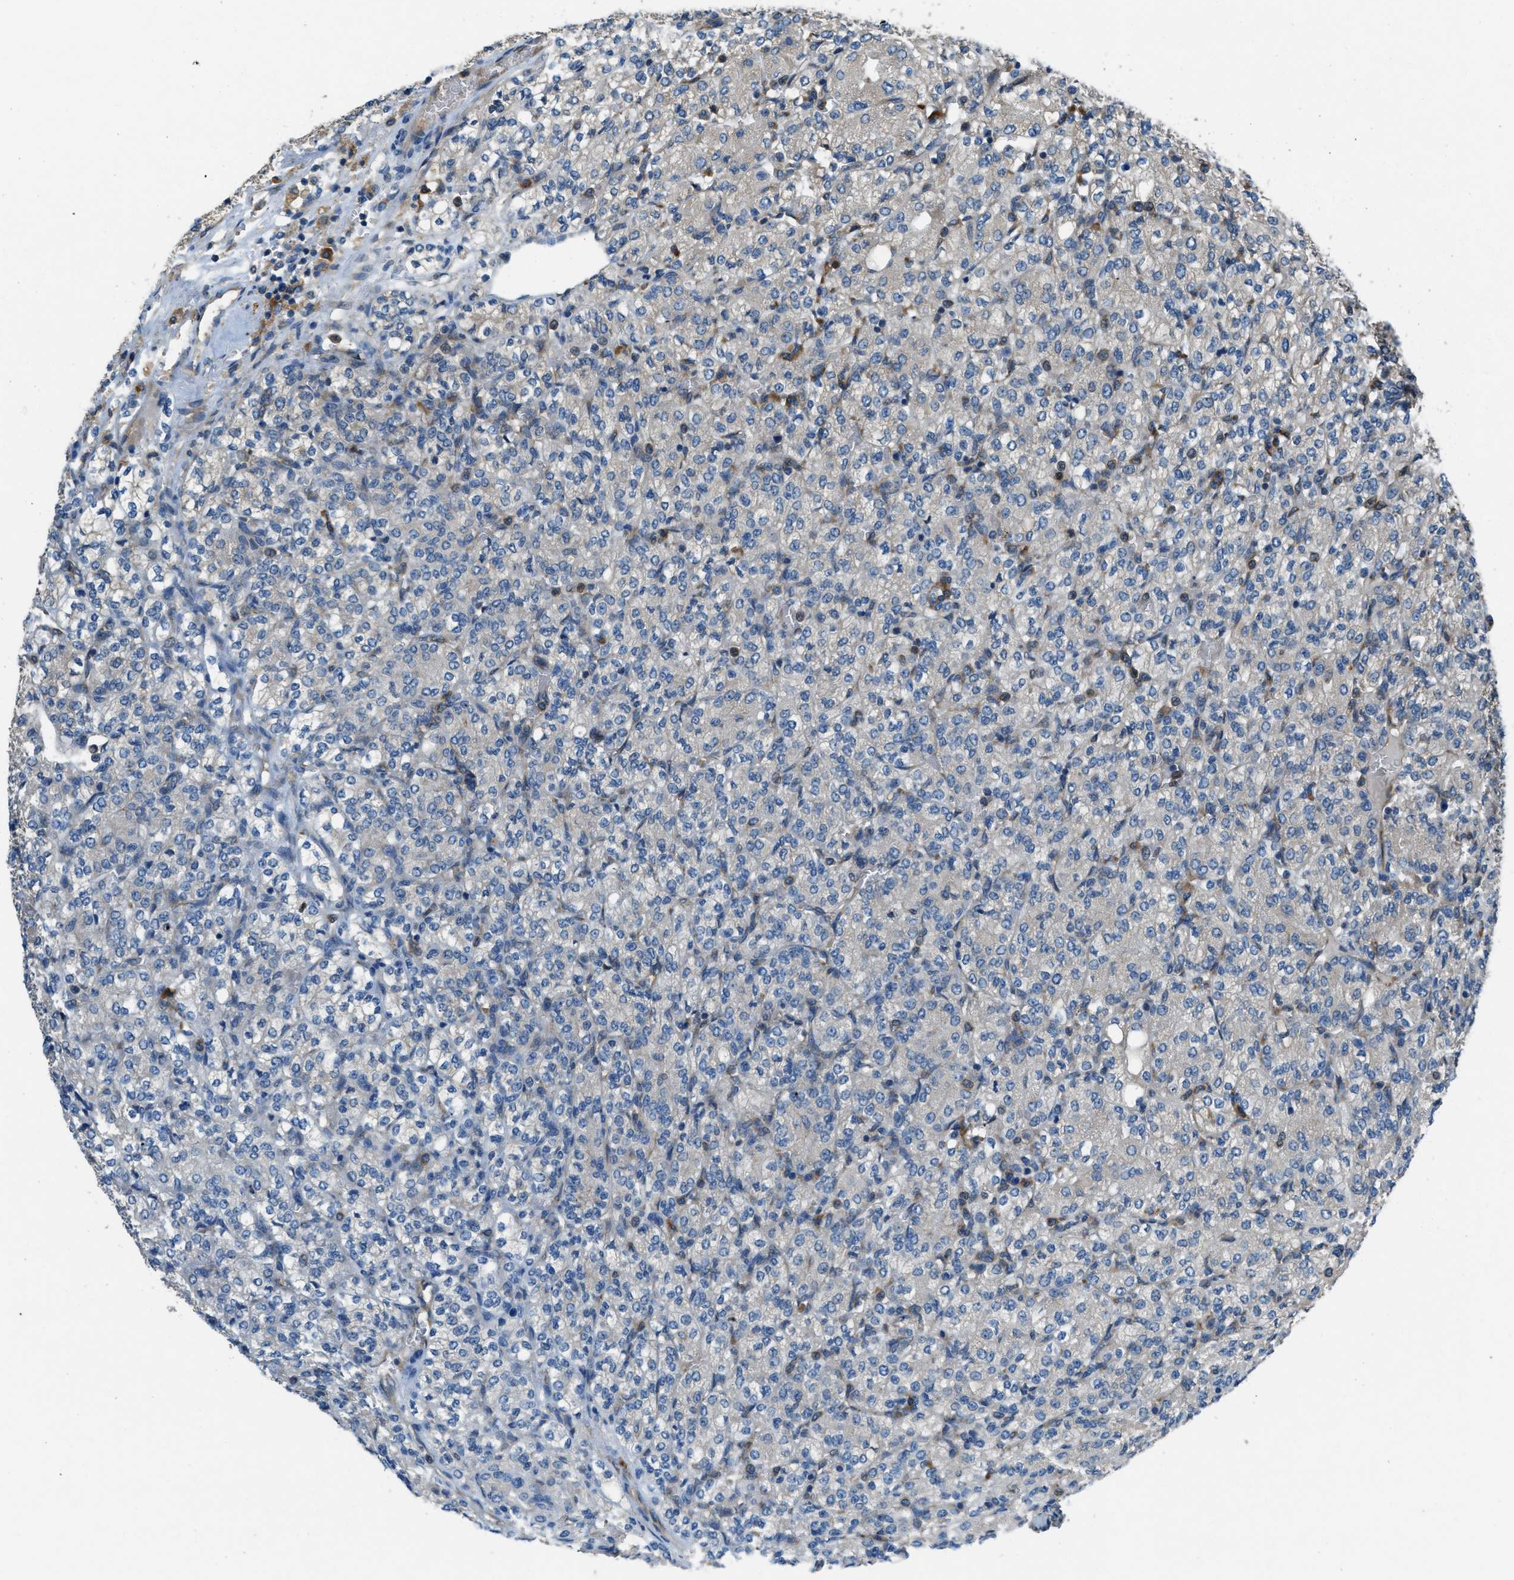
{"staining": {"intensity": "negative", "quantity": "none", "location": "none"}, "tissue": "renal cancer", "cell_type": "Tumor cells", "image_type": "cancer", "snomed": [{"axis": "morphology", "description": "Adenocarcinoma, NOS"}, {"axis": "topography", "description": "Kidney"}], "caption": "IHC micrograph of neoplastic tissue: renal adenocarcinoma stained with DAB reveals no significant protein staining in tumor cells. The staining was performed using DAB to visualize the protein expression in brown, while the nuclei were stained in blue with hematoxylin (Magnification: 20x).", "gene": "GIMAP8", "patient": {"sex": "male", "age": 77}}